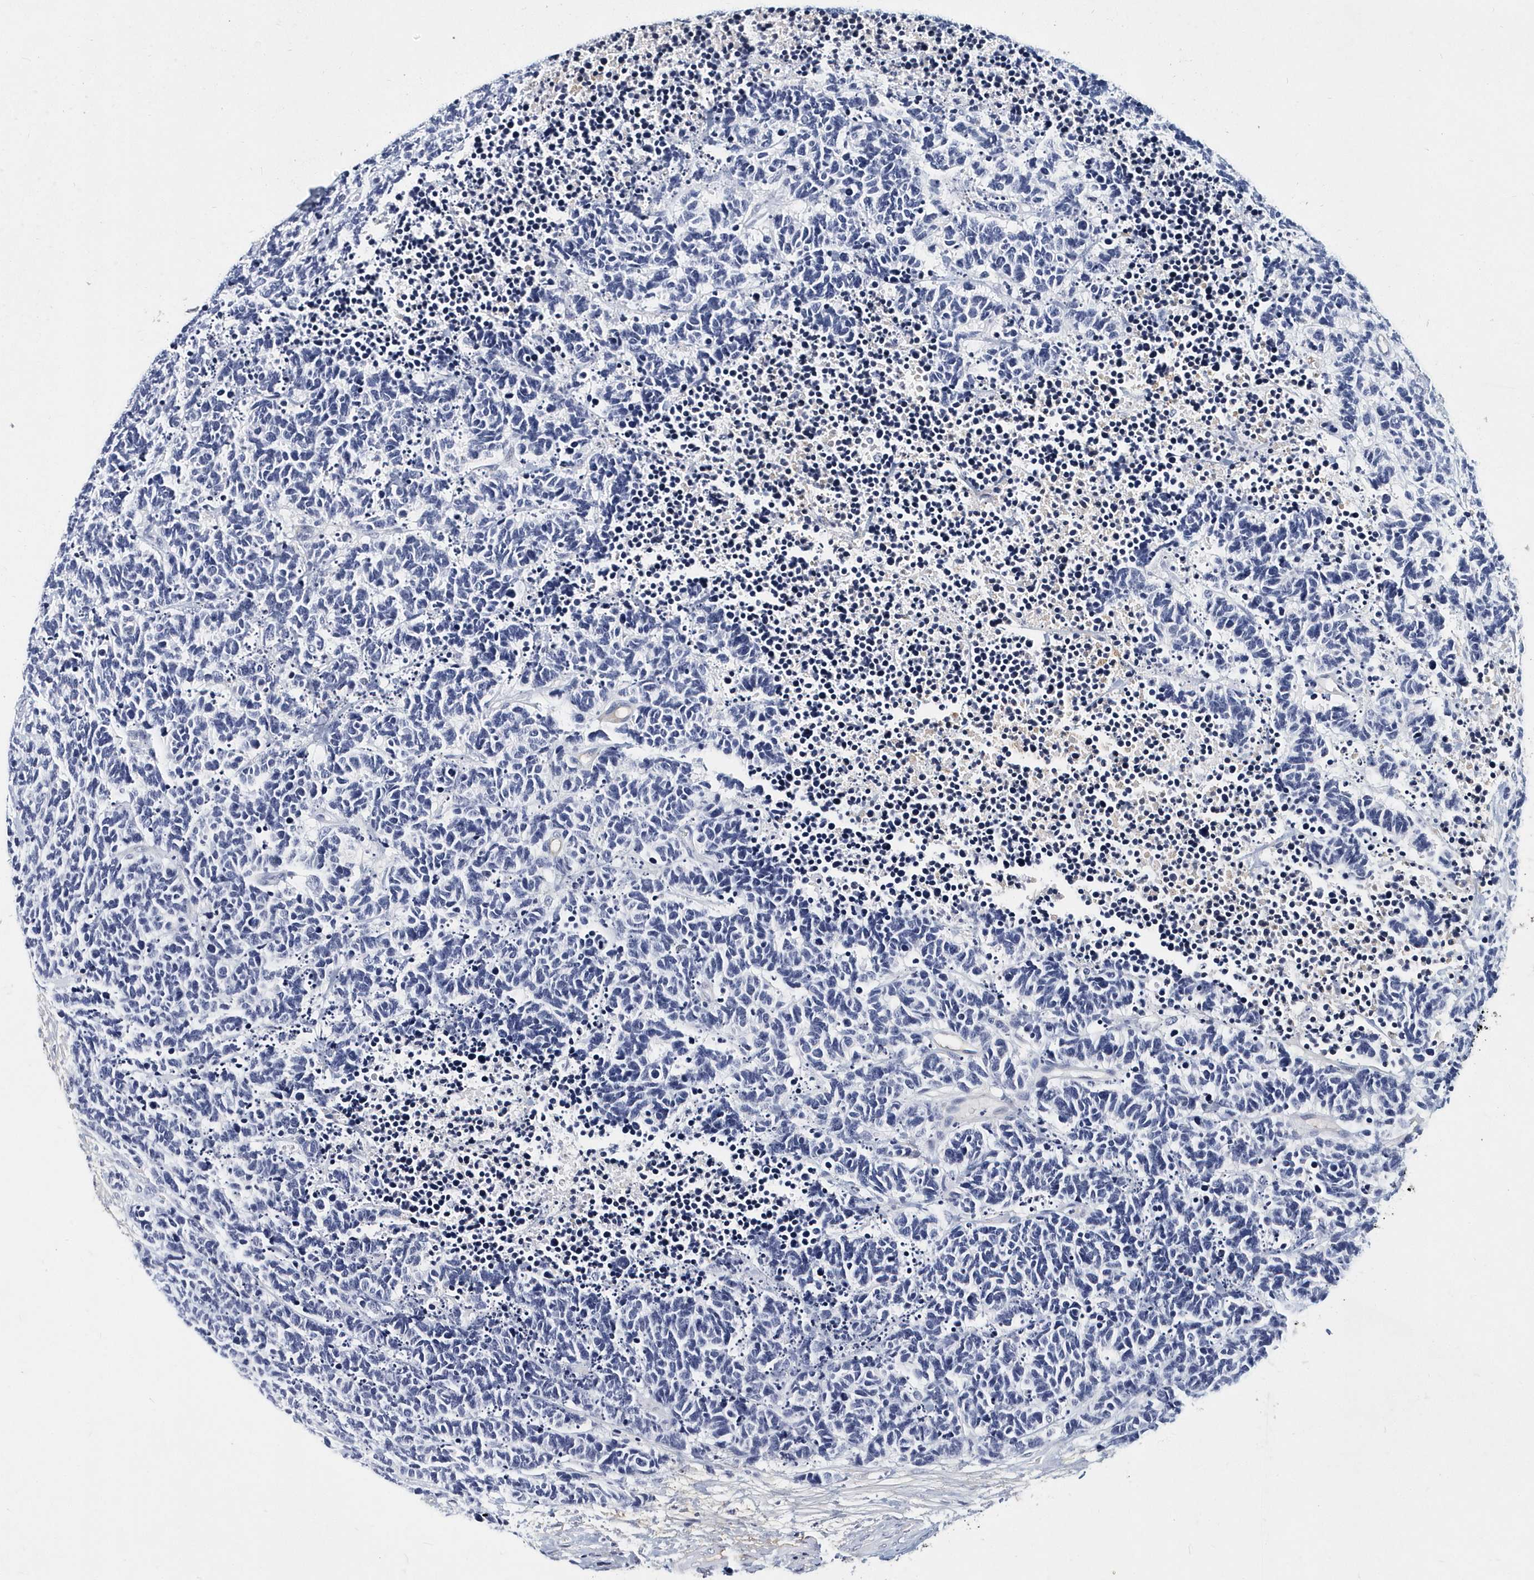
{"staining": {"intensity": "negative", "quantity": "none", "location": "none"}, "tissue": "carcinoid", "cell_type": "Tumor cells", "image_type": "cancer", "snomed": [{"axis": "morphology", "description": "Carcinoma, NOS"}, {"axis": "morphology", "description": "Carcinoid, malignant, NOS"}, {"axis": "topography", "description": "Urinary bladder"}], "caption": "Tumor cells are negative for brown protein staining in carcinoid.", "gene": "ITGA2B", "patient": {"sex": "male", "age": 57}}